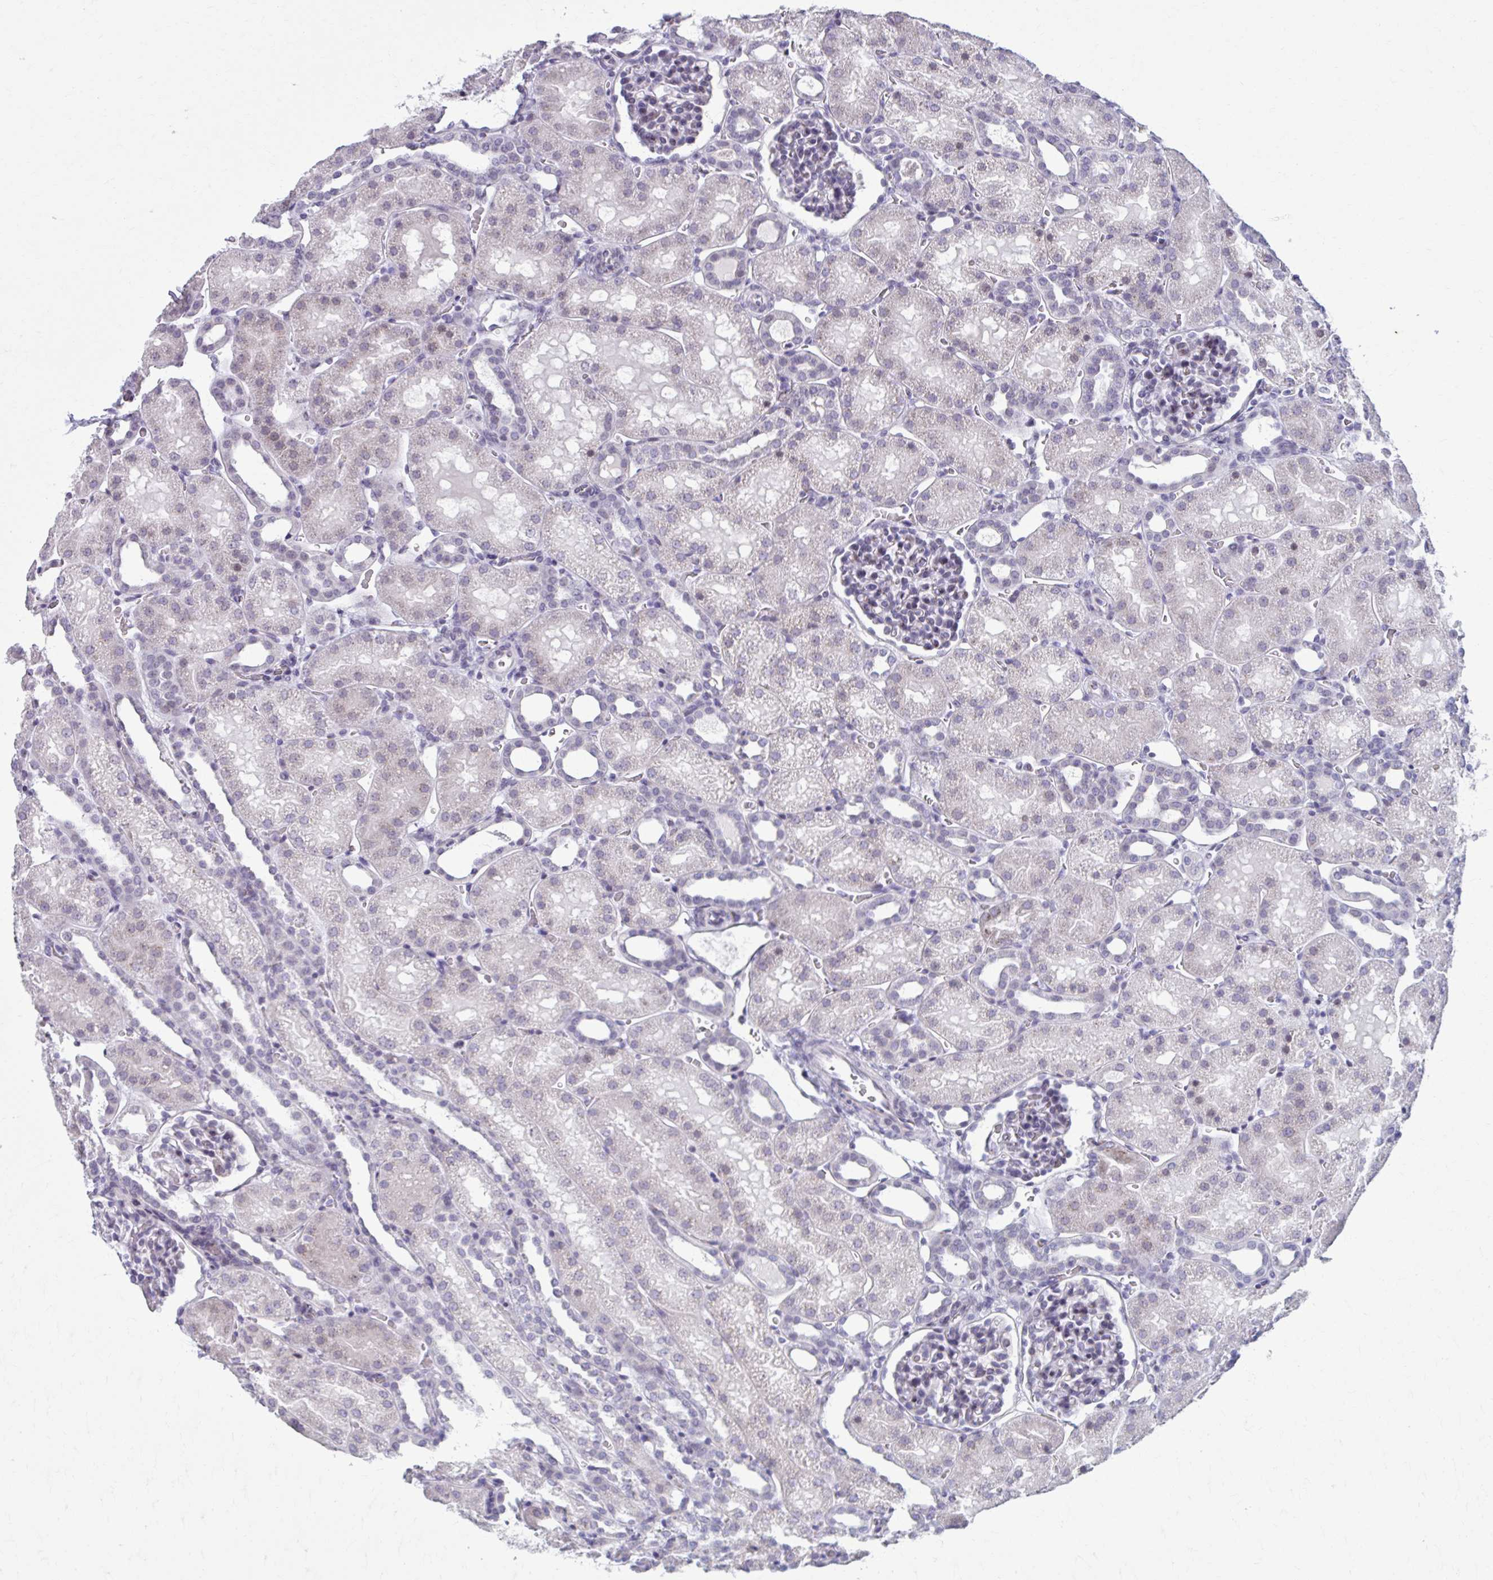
{"staining": {"intensity": "moderate", "quantity": "<25%", "location": "cytoplasmic/membranous,nuclear"}, "tissue": "kidney", "cell_type": "Cells in glomeruli", "image_type": "normal", "snomed": [{"axis": "morphology", "description": "Normal tissue, NOS"}, {"axis": "topography", "description": "Kidney"}], "caption": "Immunohistochemistry (IHC) photomicrograph of benign kidney stained for a protein (brown), which reveals low levels of moderate cytoplasmic/membranous,nuclear staining in about <25% of cells in glomeruli.", "gene": "ZNF682", "patient": {"sex": "male", "age": 2}}